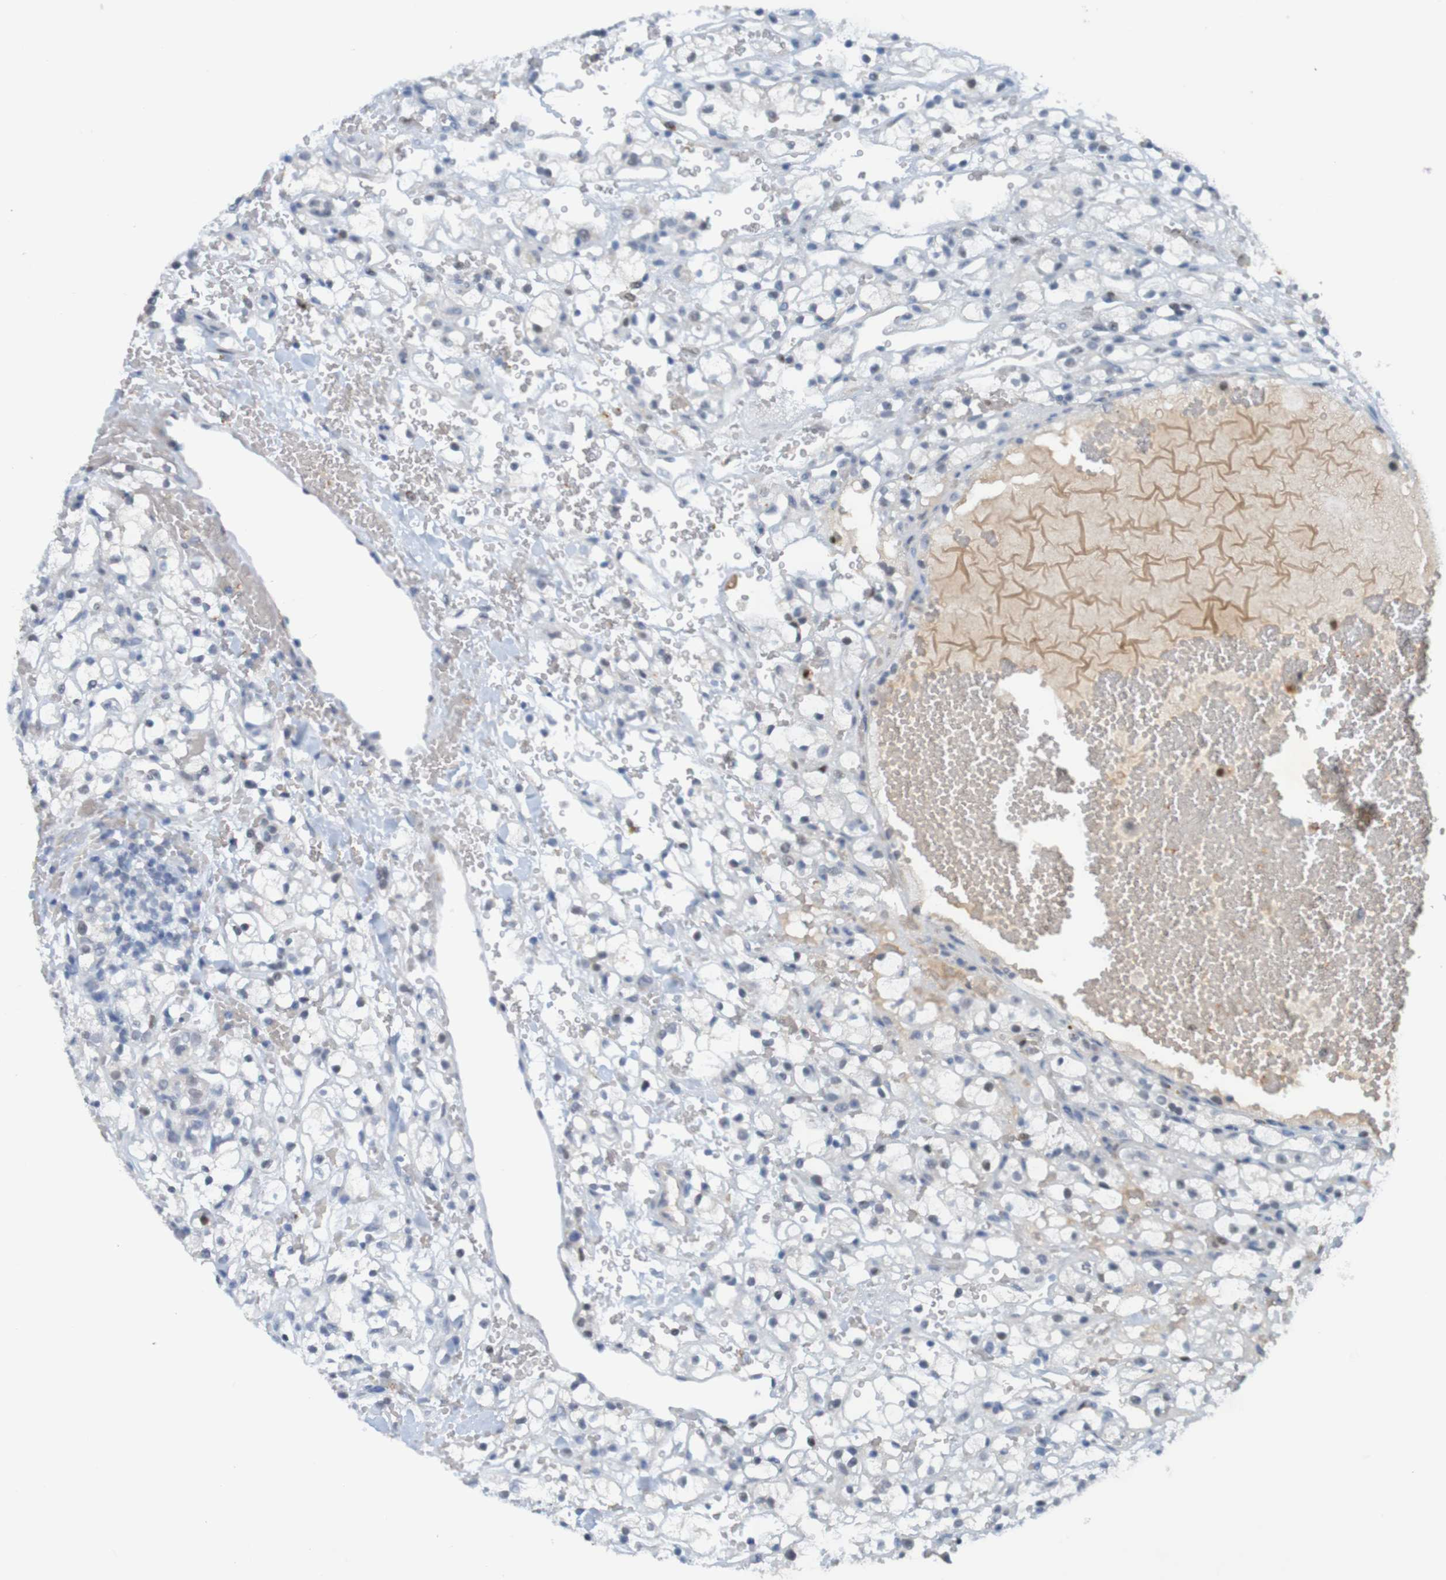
{"staining": {"intensity": "negative", "quantity": "none", "location": "none"}, "tissue": "renal cancer", "cell_type": "Tumor cells", "image_type": "cancer", "snomed": [{"axis": "morphology", "description": "Adenocarcinoma, NOS"}, {"axis": "topography", "description": "Kidney"}], "caption": "High magnification brightfield microscopy of adenocarcinoma (renal) stained with DAB (brown) and counterstained with hematoxylin (blue): tumor cells show no significant expression. (Immunohistochemistry, brightfield microscopy, high magnification).", "gene": "USP36", "patient": {"sex": "male", "age": 61}}